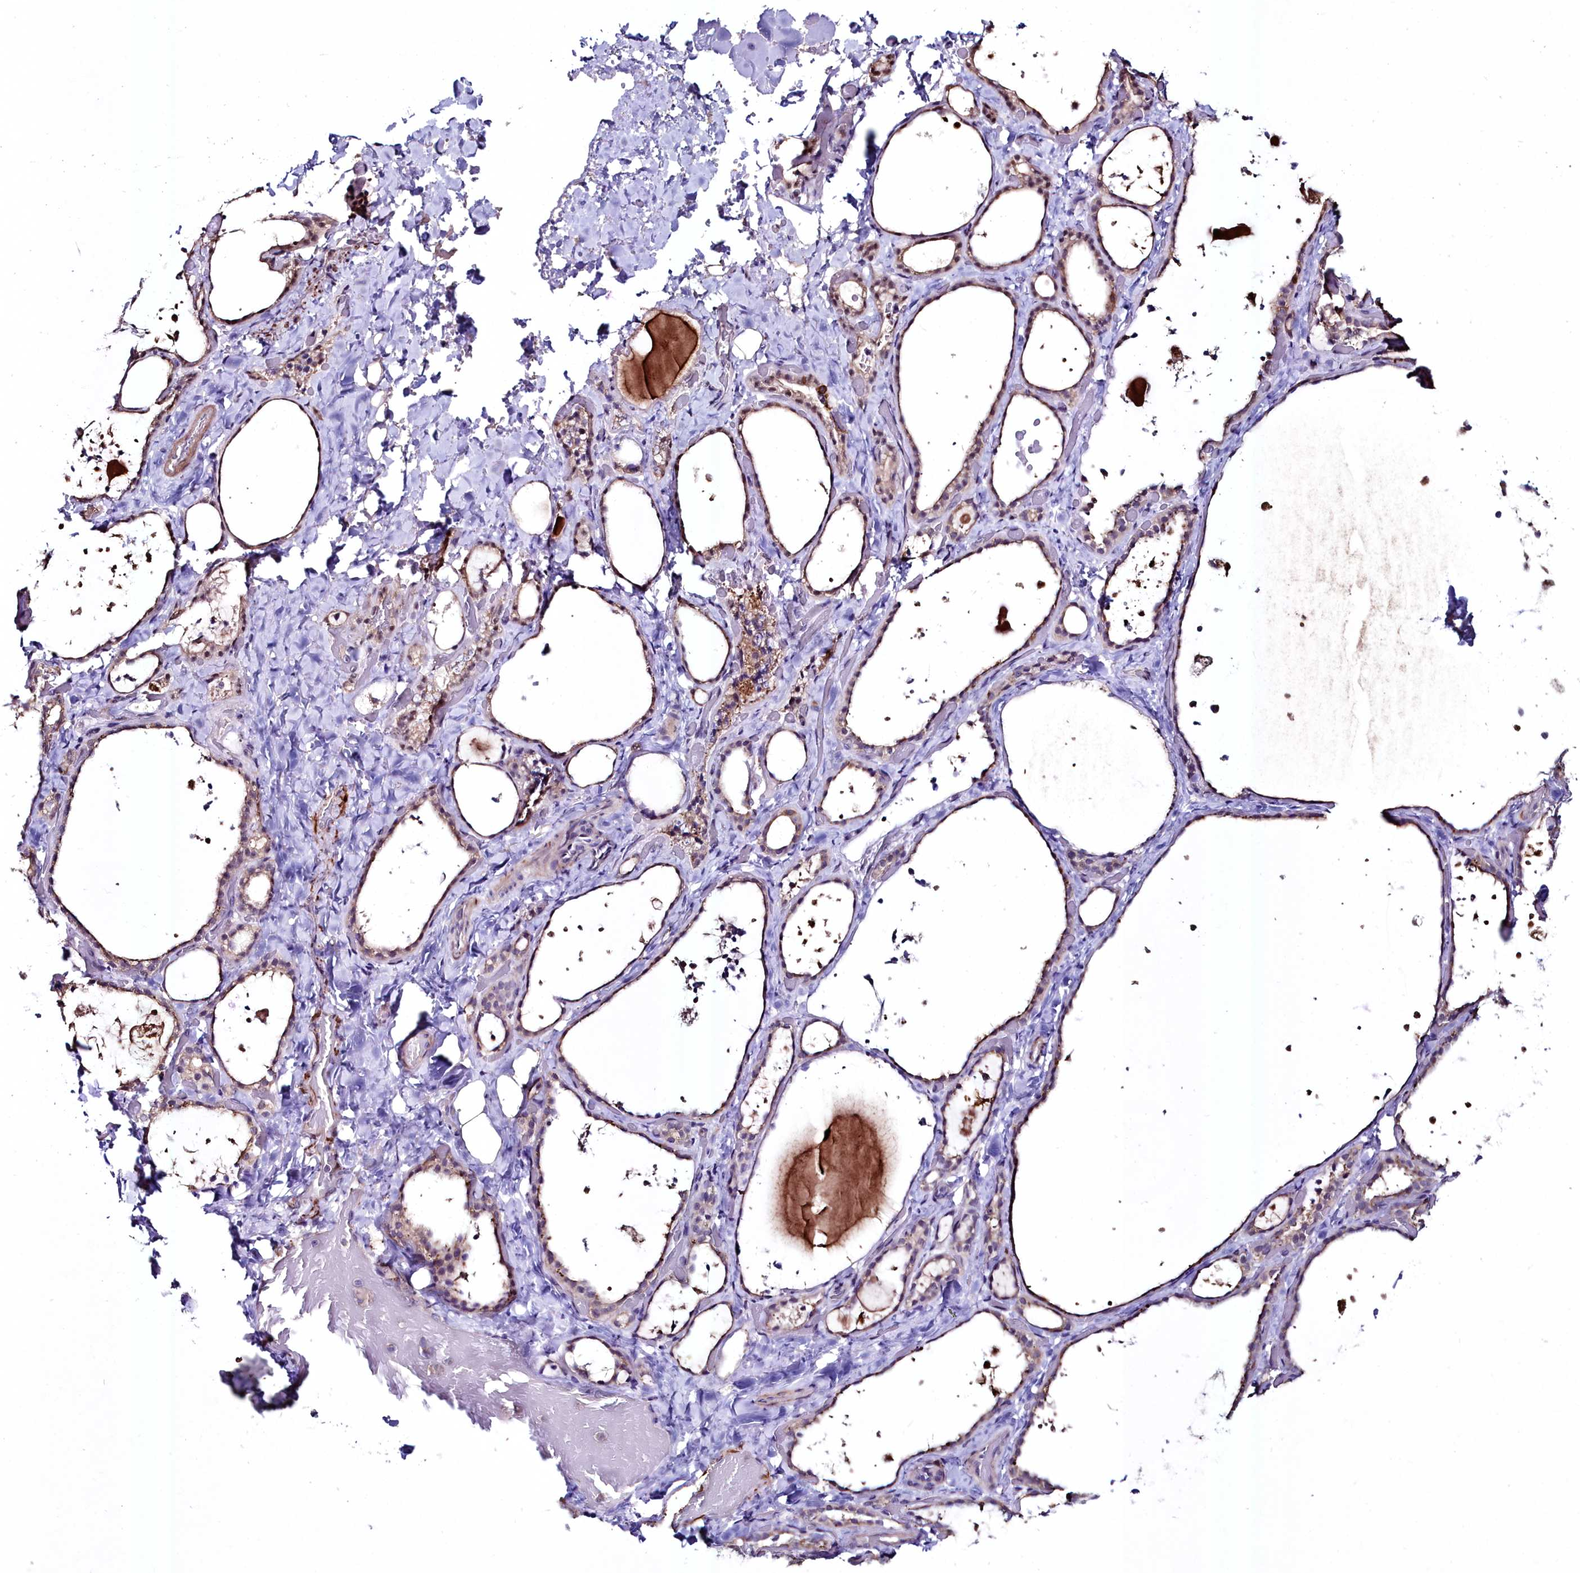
{"staining": {"intensity": "moderate", "quantity": "25%-75%", "location": "cytoplasmic/membranous"}, "tissue": "thyroid gland", "cell_type": "Glandular cells", "image_type": "normal", "snomed": [{"axis": "morphology", "description": "Normal tissue, NOS"}, {"axis": "topography", "description": "Thyroid gland"}], "caption": "The histopathology image exhibits immunohistochemical staining of benign thyroid gland. There is moderate cytoplasmic/membranous staining is appreciated in about 25%-75% of glandular cells.", "gene": "AMBRA1", "patient": {"sex": "female", "age": 44}}